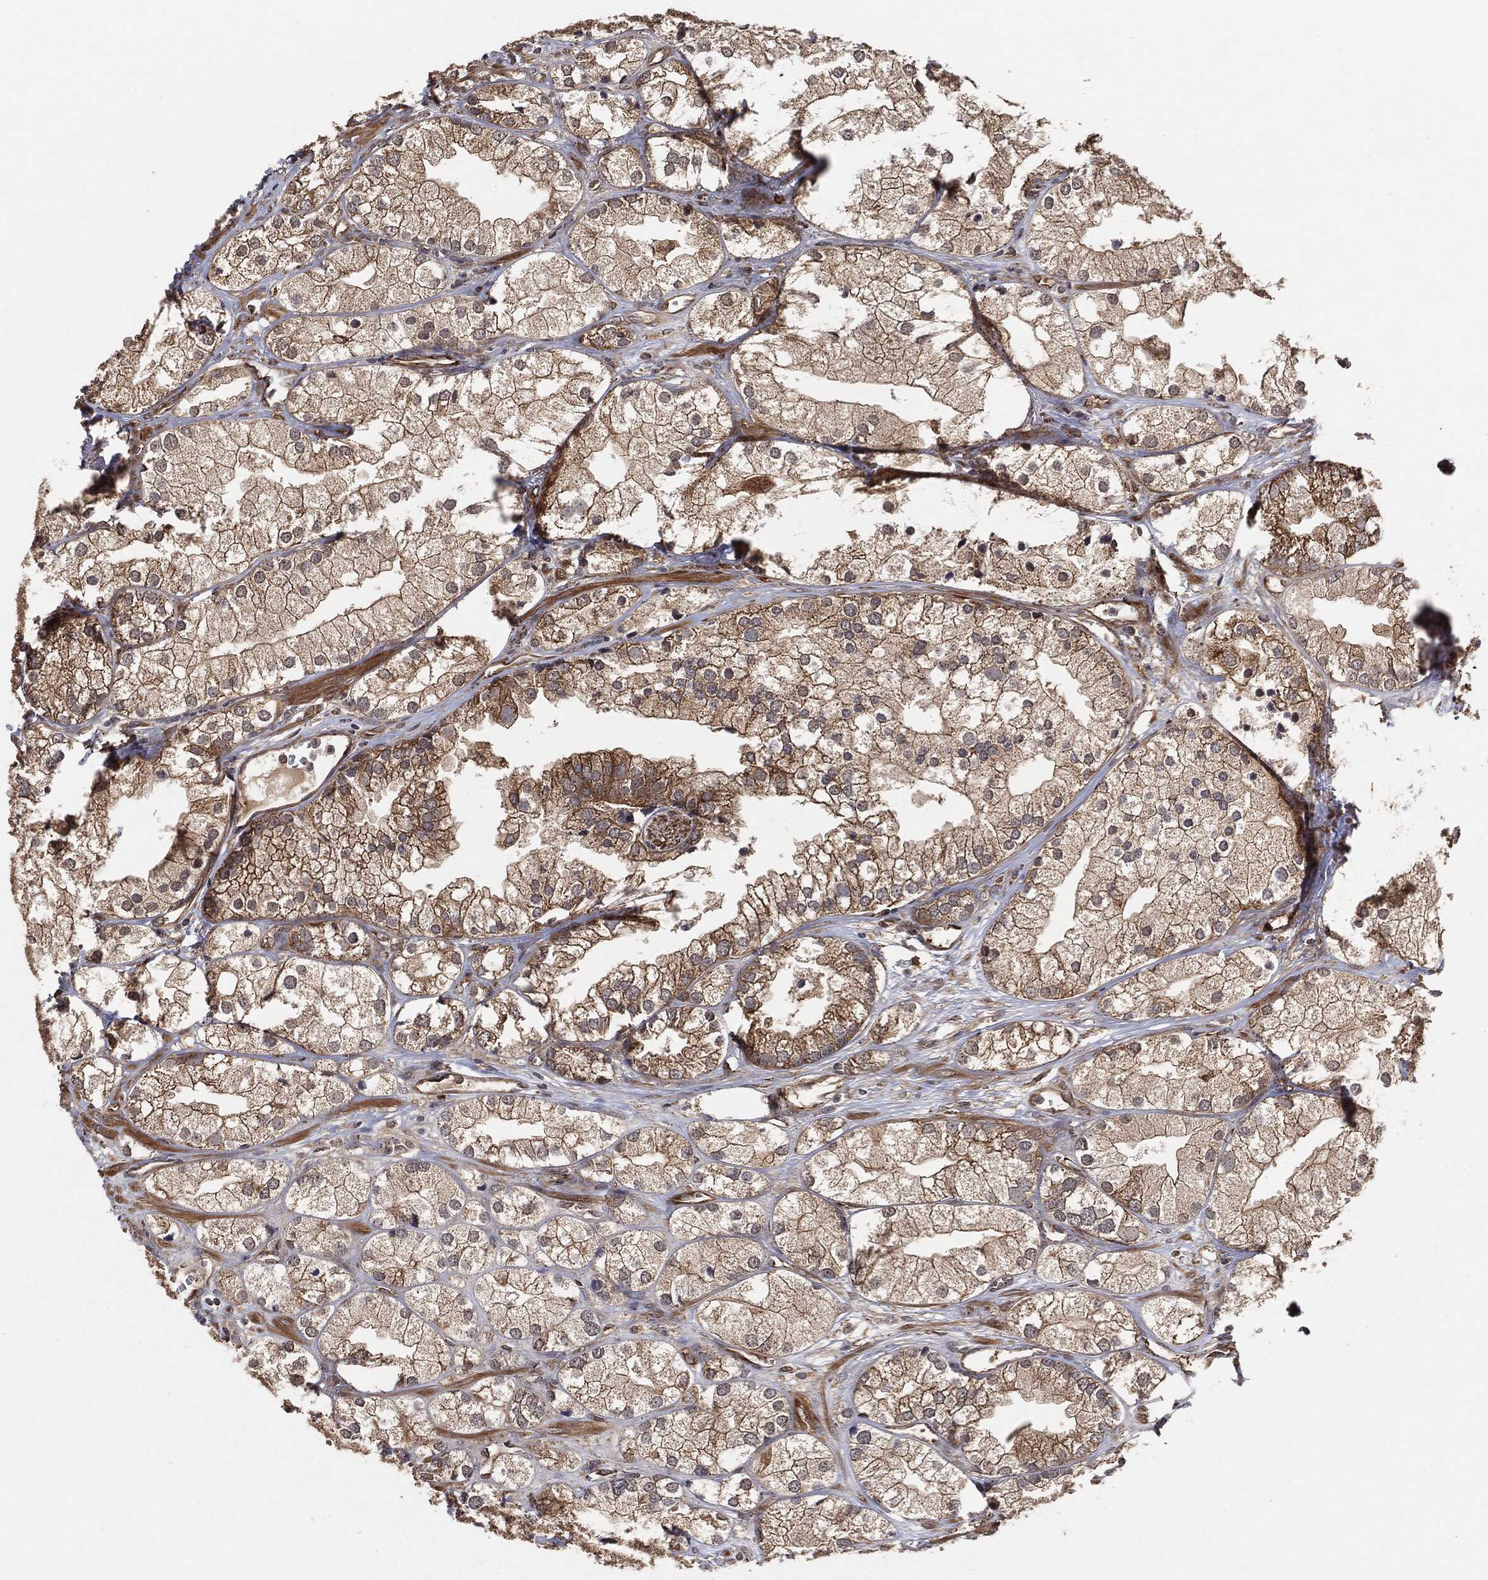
{"staining": {"intensity": "moderate", "quantity": "<25%", "location": "cytoplasmic/membranous"}, "tissue": "prostate cancer", "cell_type": "Tumor cells", "image_type": "cancer", "snomed": [{"axis": "morphology", "description": "Adenocarcinoma, NOS"}, {"axis": "topography", "description": "Prostate and seminal vesicle, NOS"}, {"axis": "topography", "description": "Prostate"}], "caption": "Prostate adenocarcinoma tissue exhibits moderate cytoplasmic/membranous expression in about <25% of tumor cells, visualized by immunohistochemistry.", "gene": "BCAR1", "patient": {"sex": "male", "age": 79}}